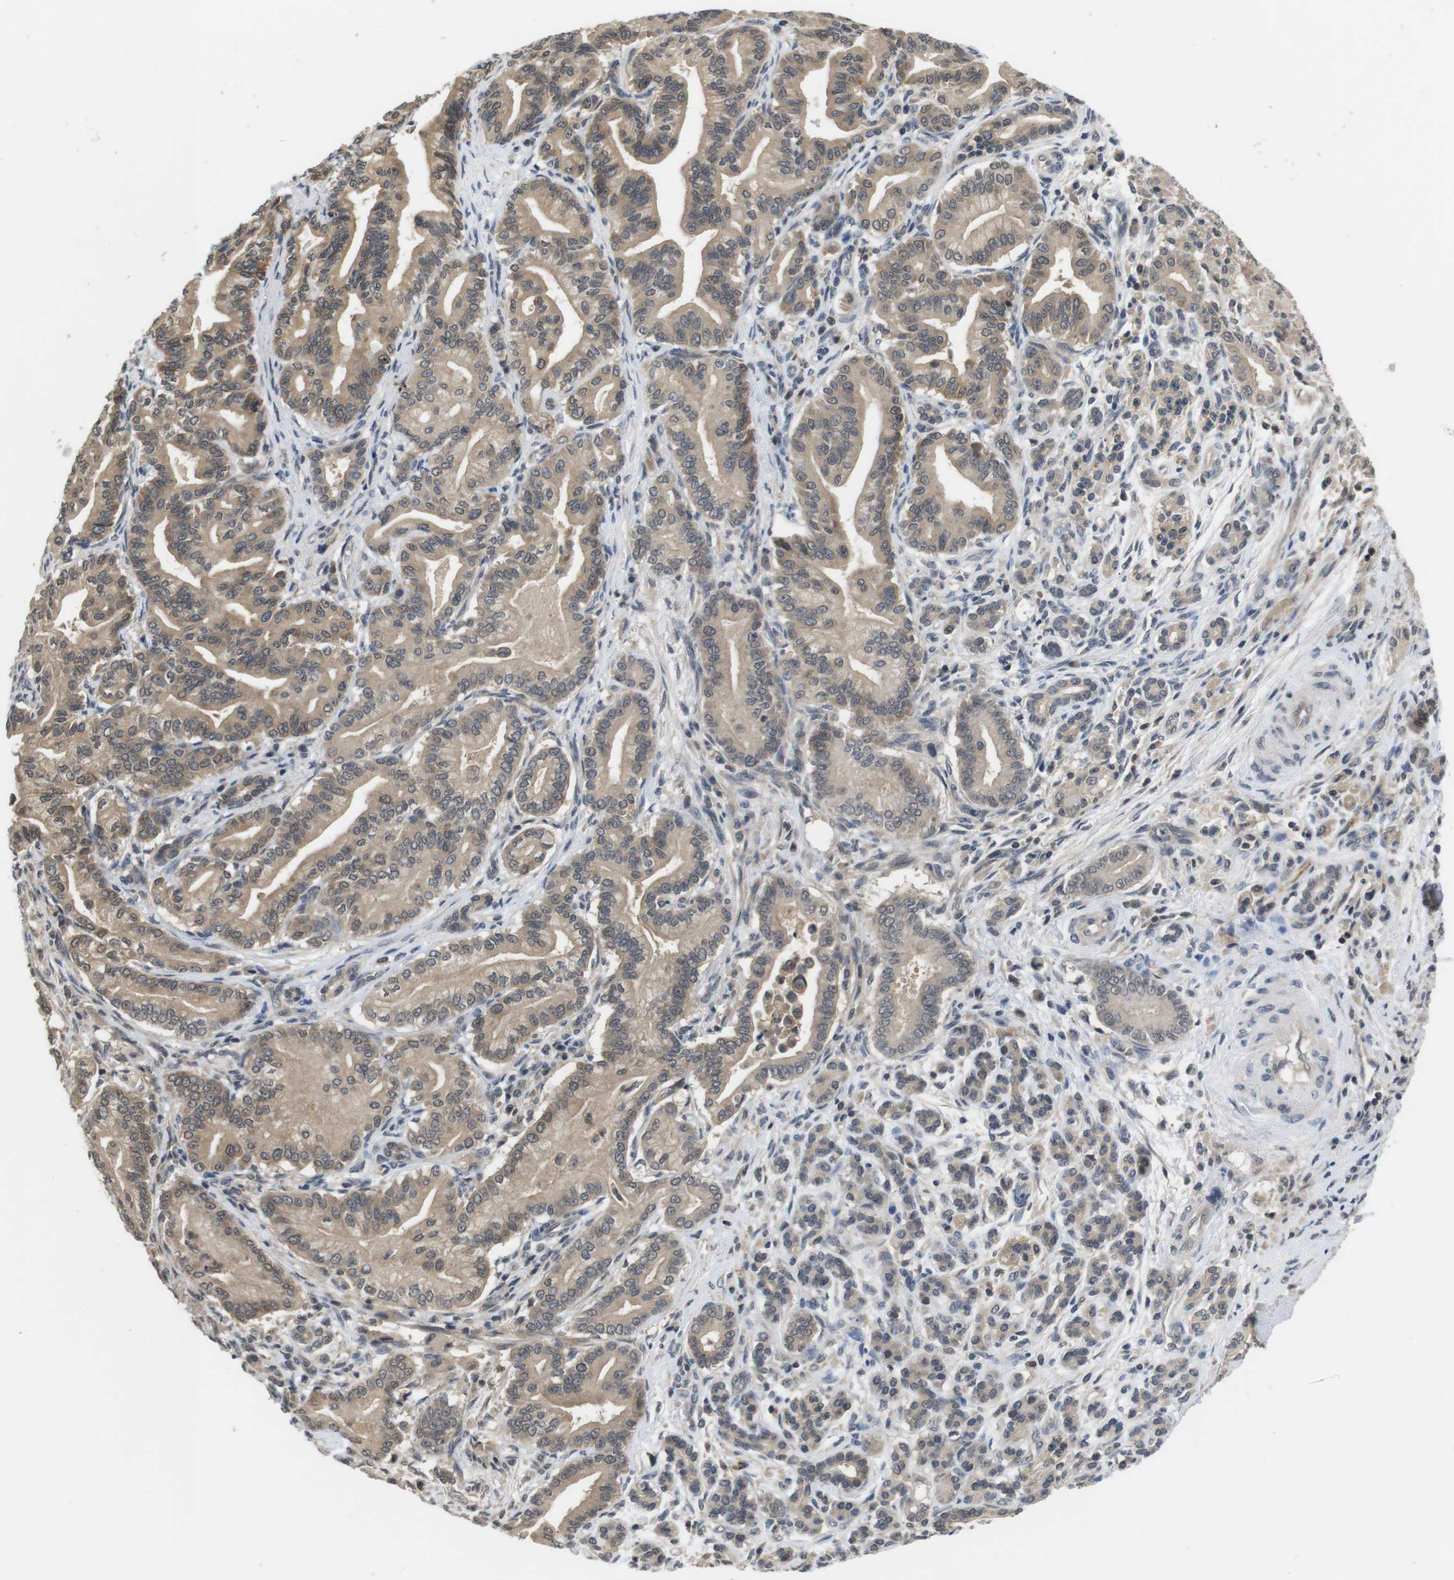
{"staining": {"intensity": "weak", "quantity": ">75%", "location": "cytoplasmic/membranous"}, "tissue": "pancreatic cancer", "cell_type": "Tumor cells", "image_type": "cancer", "snomed": [{"axis": "morphology", "description": "Normal tissue, NOS"}, {"axis": "morphology", "description": "Adenocarcinoma, NOS"}, {"axis": "topography", "description": "Pancreas"}], "caption": "Adenocarcinoma (pancreatic) stained for a protein (brown) demonstrates weak cytoplasmic/membranous positive positivity in approximately >75% of tumor cells.", "gene": "FADD", "patient": {"sex": "male", "age": 63}}